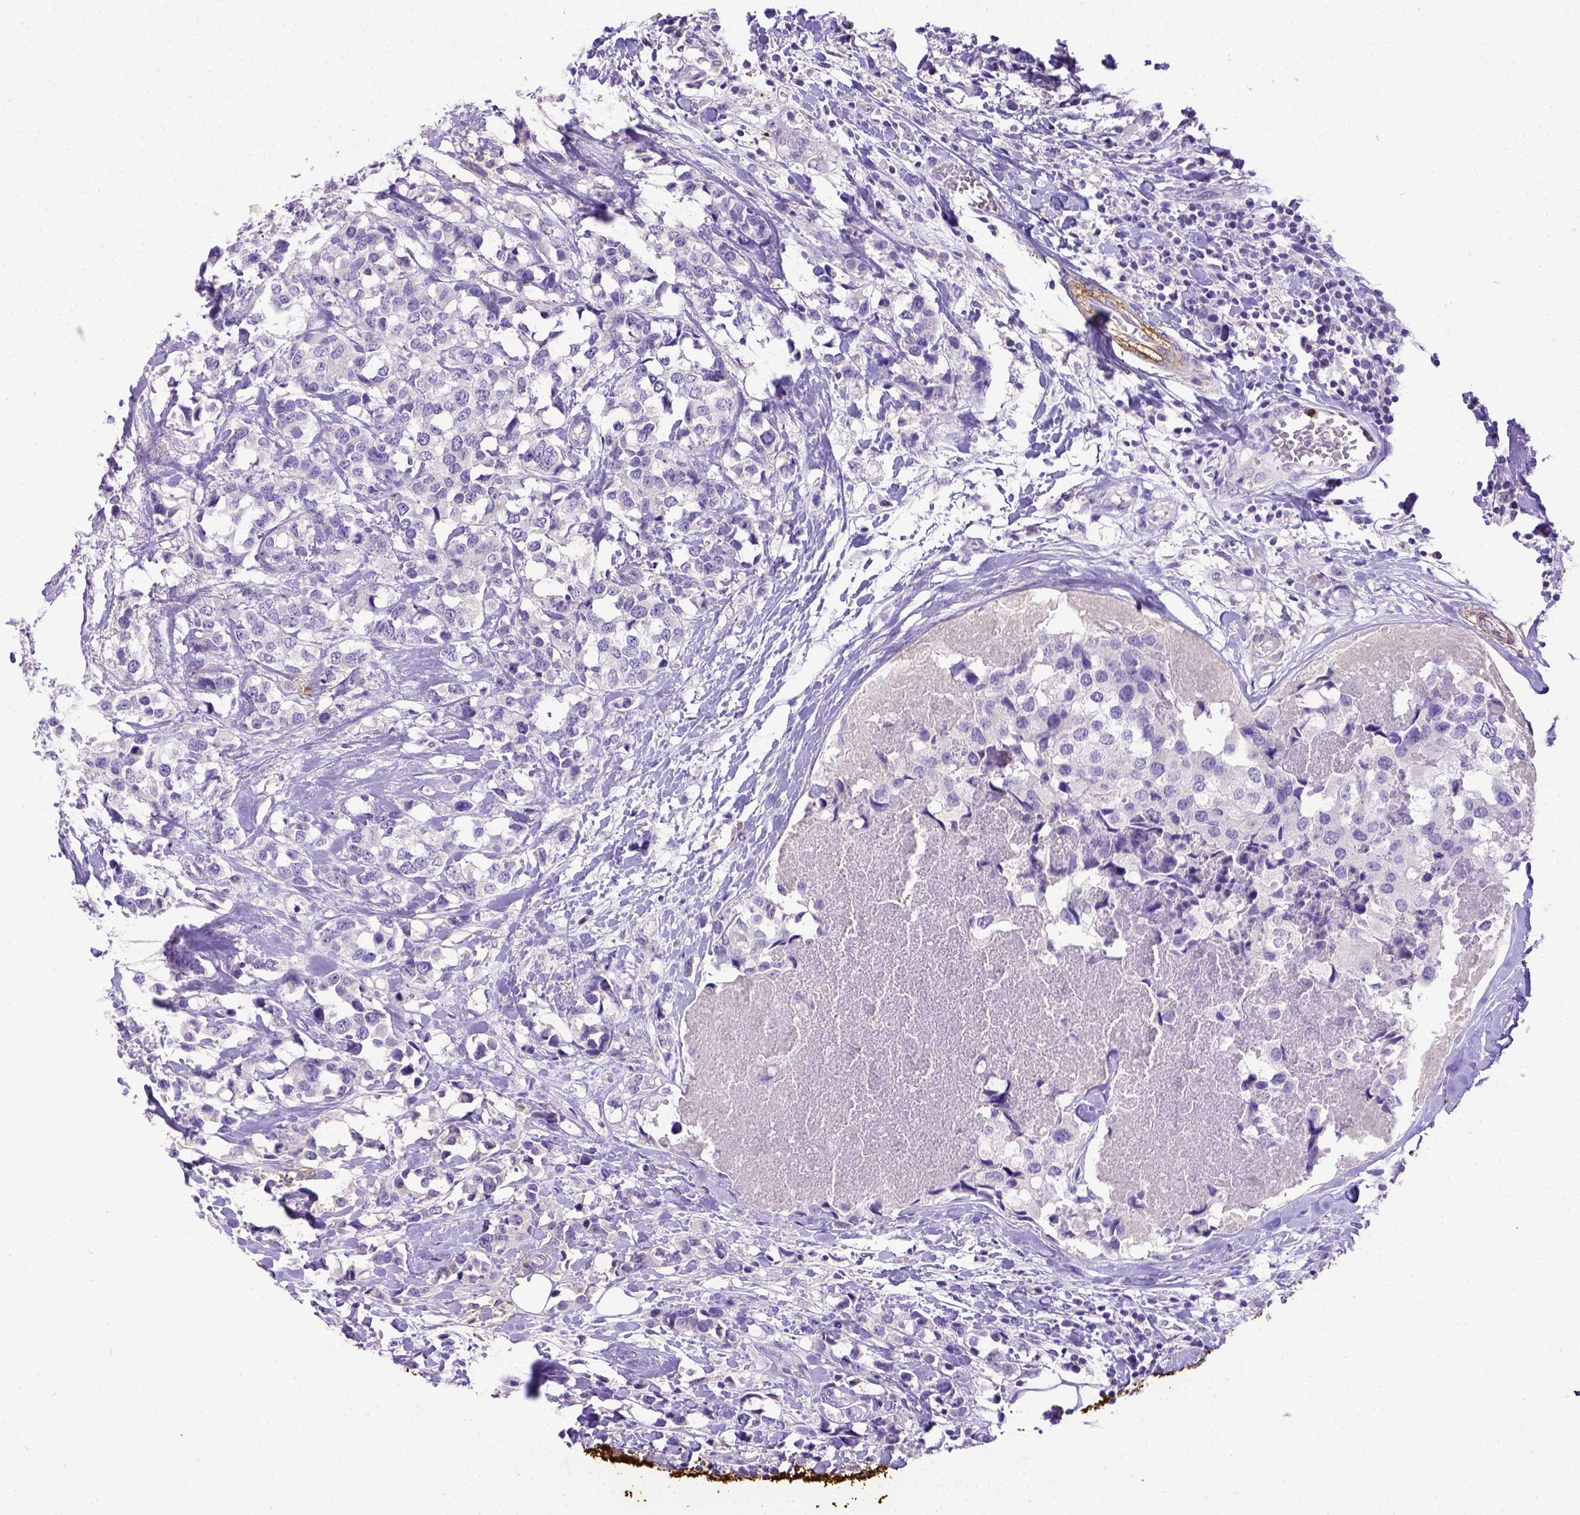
{"staining": {"intensity": "negative", "quantity": "none", "location": "none"}, "tissue": "breast cancer", "cell_type": "Tumor cells", "image_type": "cancer", "snomed": [{"axis": "morphology", "description": "Lobular carcinoma"}, {"axis": "topography", "description": "Breast"}], "caption": "Tumor cells are negative for brown protein staining in lobular carcinoma (breast). (Brightfield microscopy of DAB (3,3'-diaminobenzidine) immunohistochemistry (IHC) at high magnification).", "gene": "B3GAT1", "patient": {"sex": "female", "age": 59}}